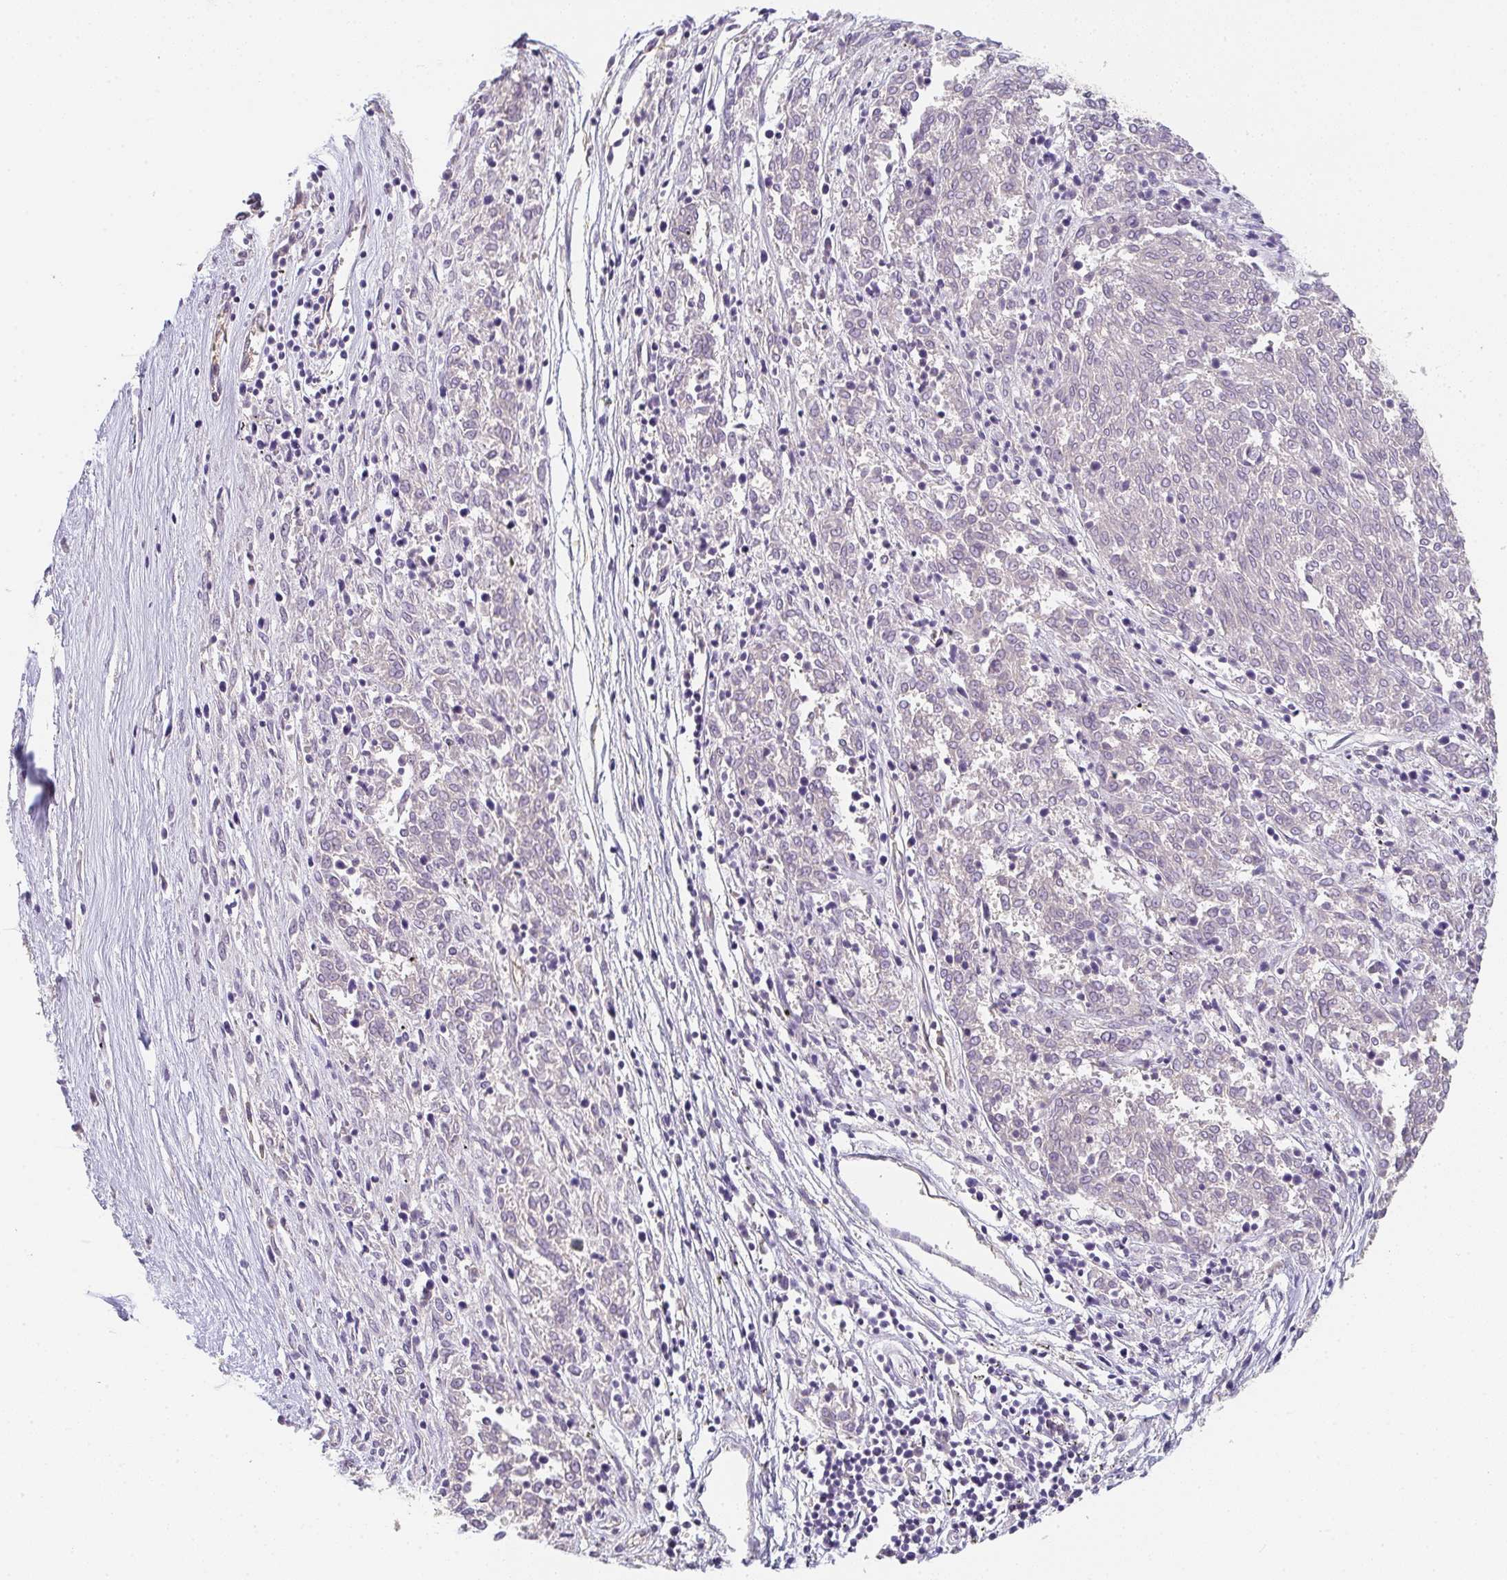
{"staining": {"intensity": "negative", "quantity": "none", "location": "none"}, "tissue": "melanoma", "cell_type": "Tumor cells", "image_type": "cancer", "snomed": [{"axis": "morphology", "description": "Malignant melanoma, NOS"}, {"axis": "topography", "description": "Skin"}], "caption": "Tumor cells show no significant staining in melanoma.", "gene": "C1QTNF8", "patient": {"sex": "female", "age": 72}}